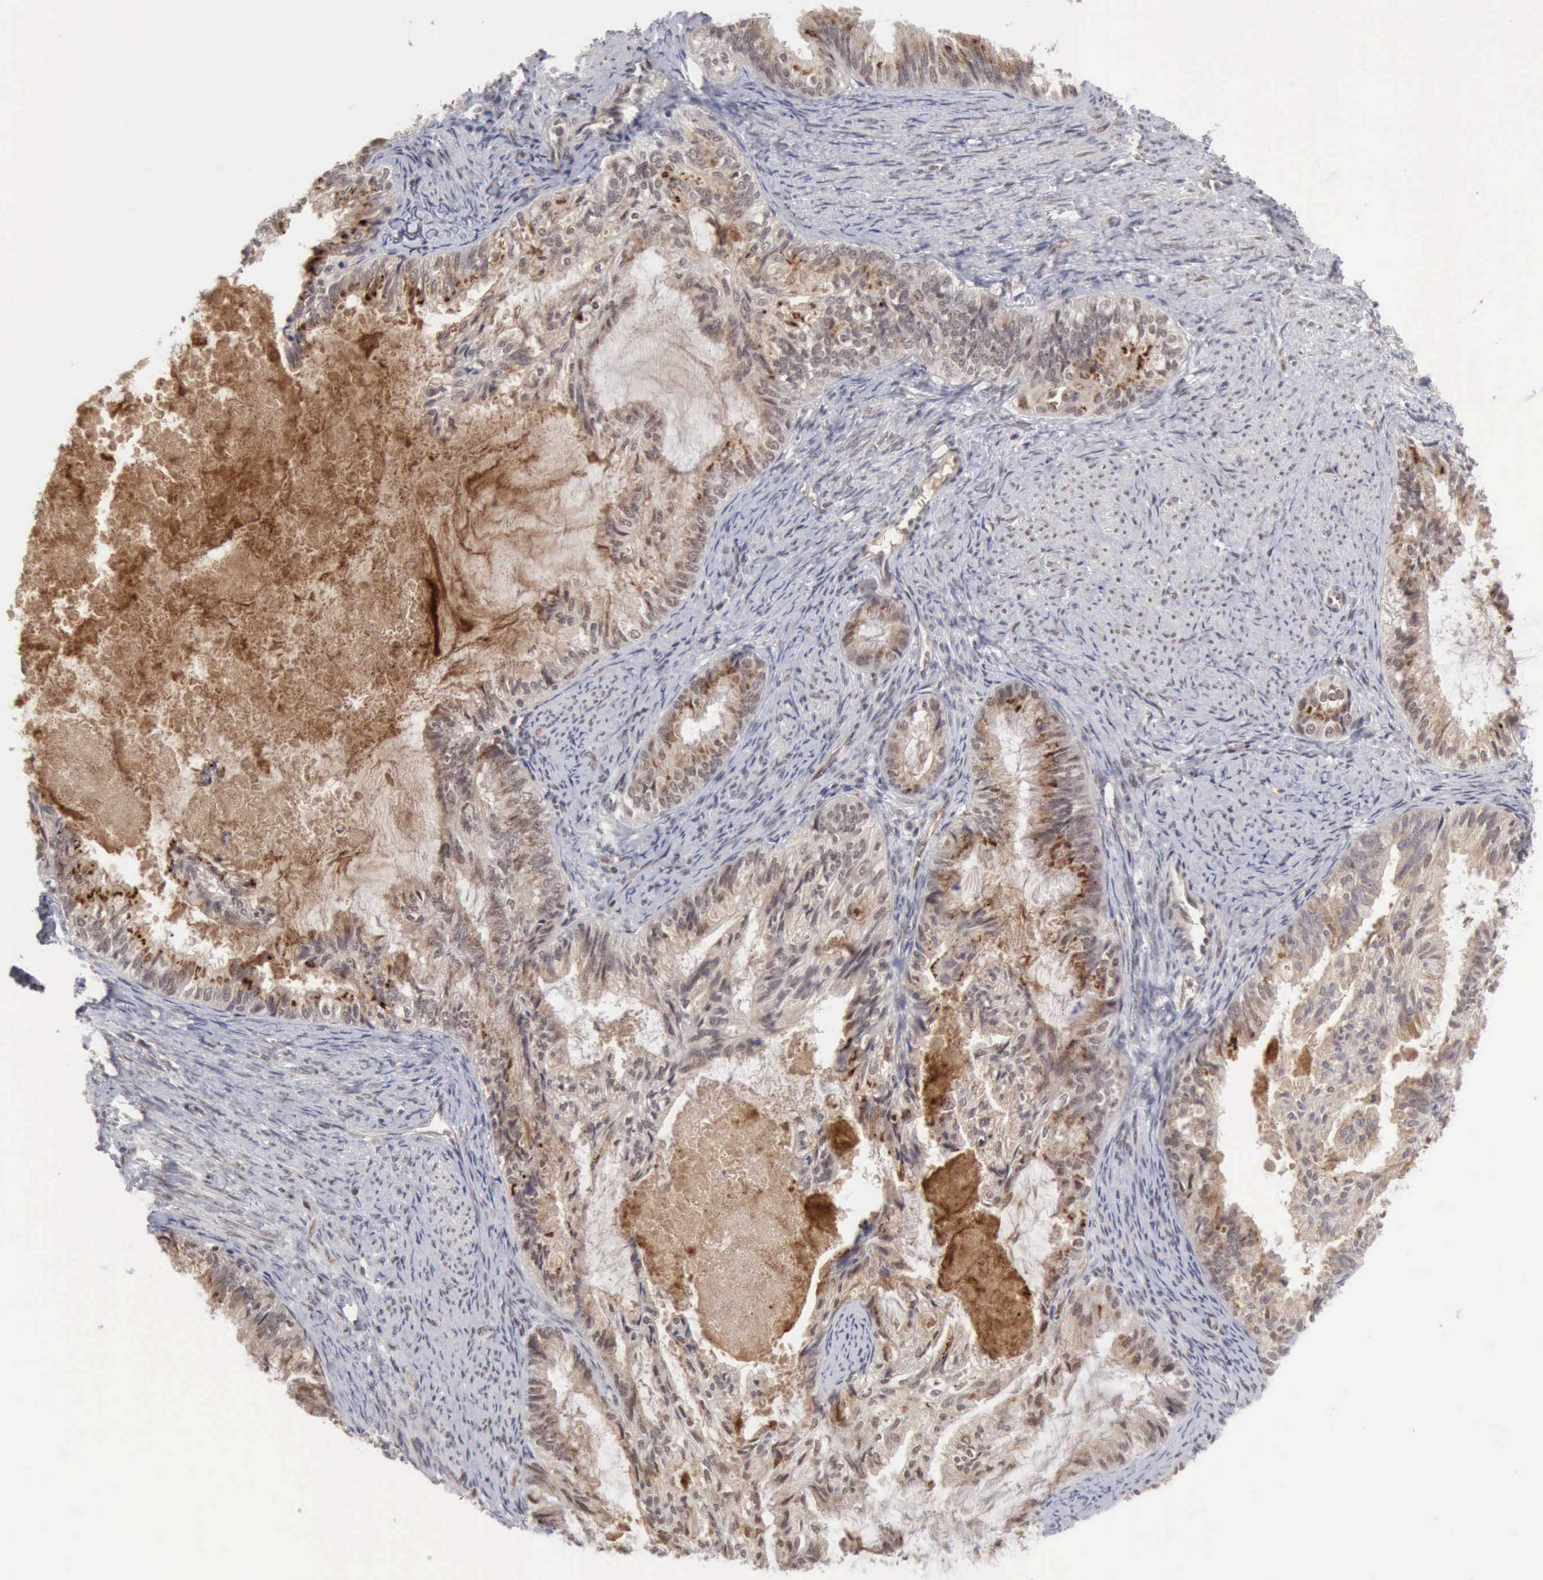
{"staining": {"intensity": "moderate", "quantity": "25%-75%", "location": "cytoplasmic/membranous,nuclear"}, "tissue": "endometrial cancer", "cell_type": "Tumor cells", "image_type": "cancer", "snomed": [{"axis": "morphology", "description": "Adenocarcinoma, NOS"}, {"axis": "topography", "description": "Endometrium"}], "caption": "A high-resolution image shows immunohistochemistry staining of endometrial cancer, which exhibits moderate cytoplasmic/membranous and nuclear expression in about 25%-75% of tumor cells. Nuclei are stained in blue.", "gene": "CDKN2A", "patient": {"sex": "female", "age": 86}}